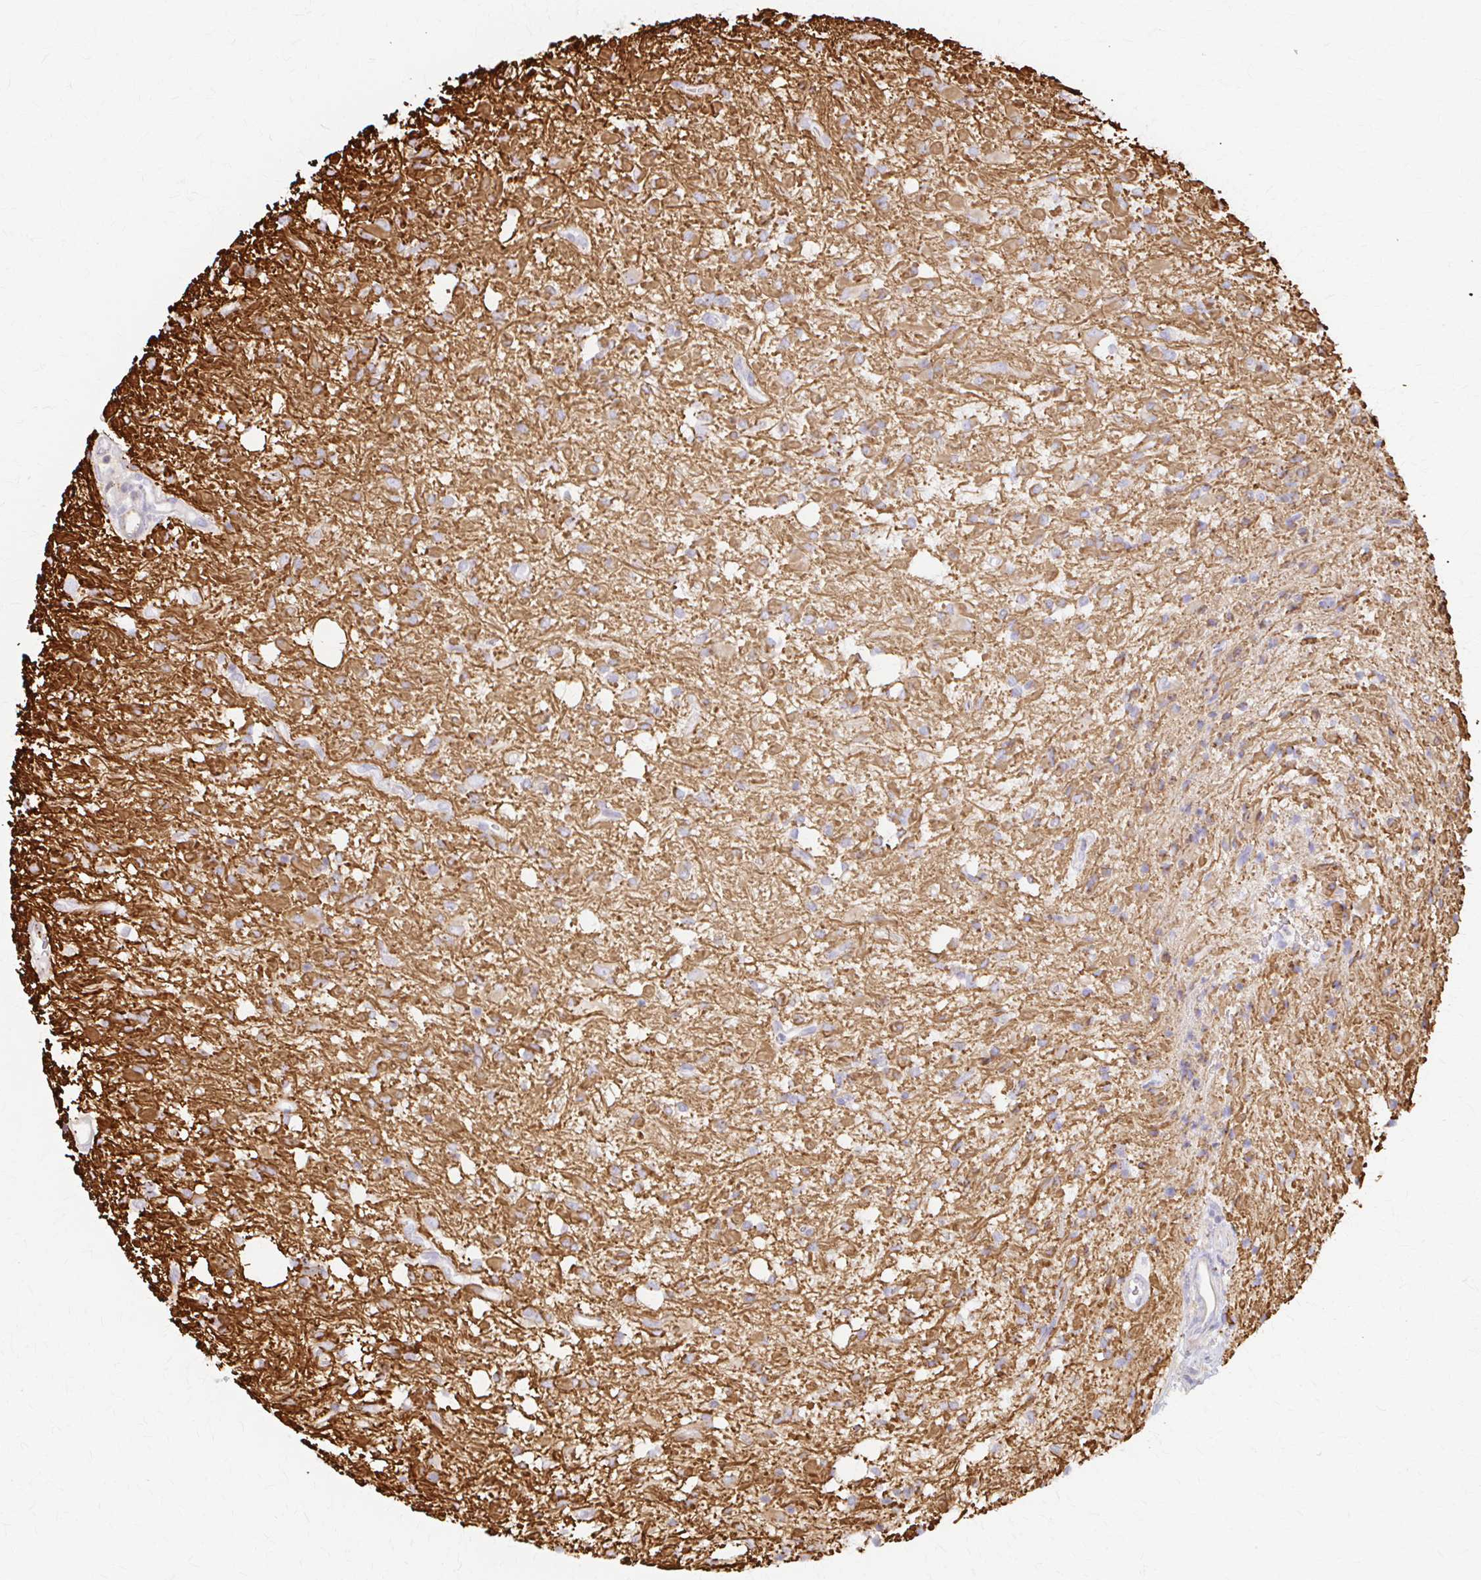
{"staining": {"intensity": "negative", "quantity": "none", "location": "none"}, "tissue": "glioma", "cell_type": "Tumor cells", "image_type": "cancer", "snomed": [{"axis": "morphology", "description": "Glioma, malignant, Low grade"}, {"axis": "topography", "description": "Brain"}], "caption": "DAB (3,3'-diaminobenzidine) immunohistochemical staining of human malignant low-grade glioma reveals no significant positivity in tumor cells.", "gene": "ARHGAP35", "patient": {"sex": "female", "age": 33}}